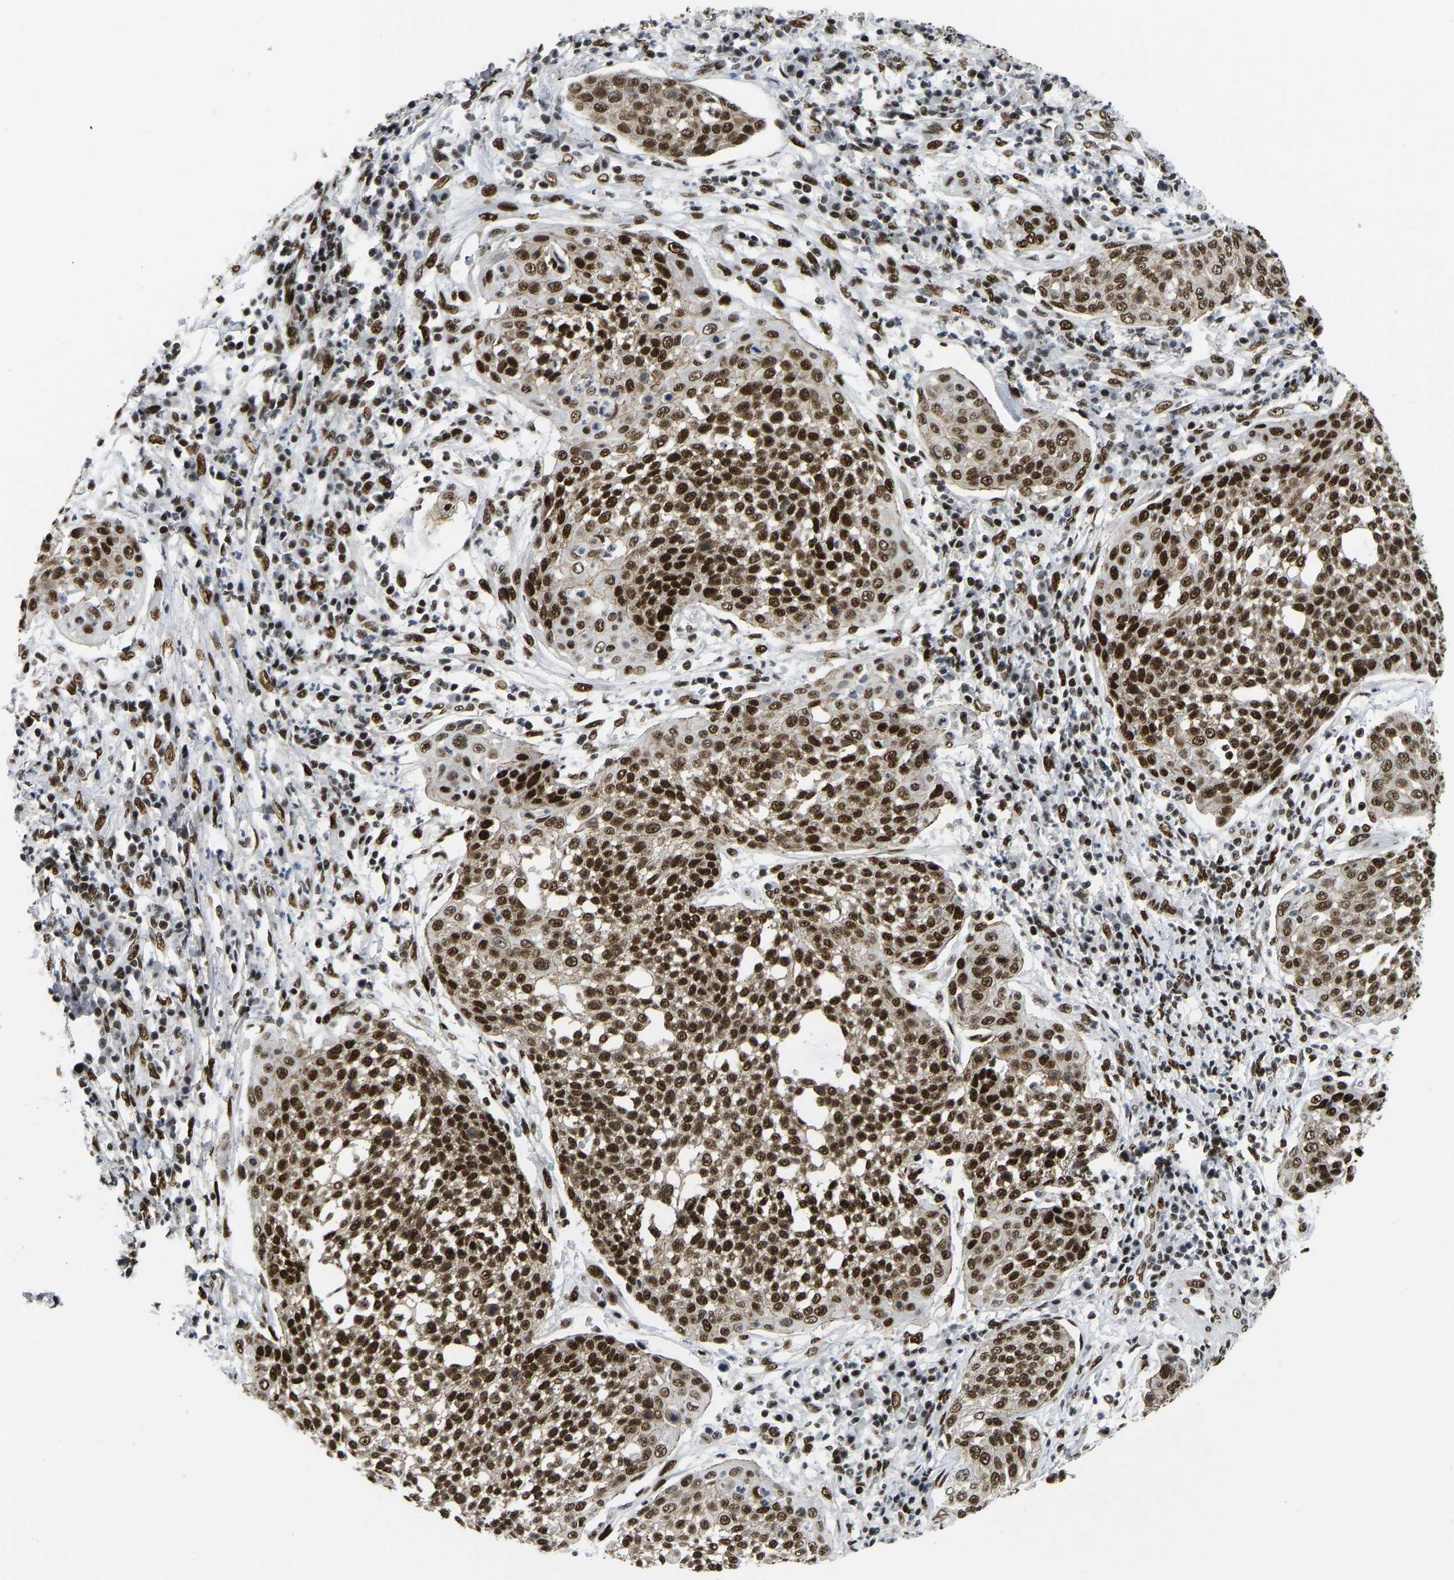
{"staining": {"intensity": "strong", "quantity": ">75%", "location": "nuclear"}, "tissue": "cervical cancer", "cell_type": "Tumor cells", "image_type": "cancer", "snomed": [{"axis": "morphology", "description": "Squamous cell carcinoma, NOS"}, {"axis": "topography", "description": "Cervix"}], "caption": "Immunohistochemistry (DAB) staining of cervical cancer (squamous cell carcinoma) demonstrates strong nuclear protein staining in approximately >75% of tumor cells.", "gene": "FOXK1", "patient": {"sex": "female", "age": 34}}